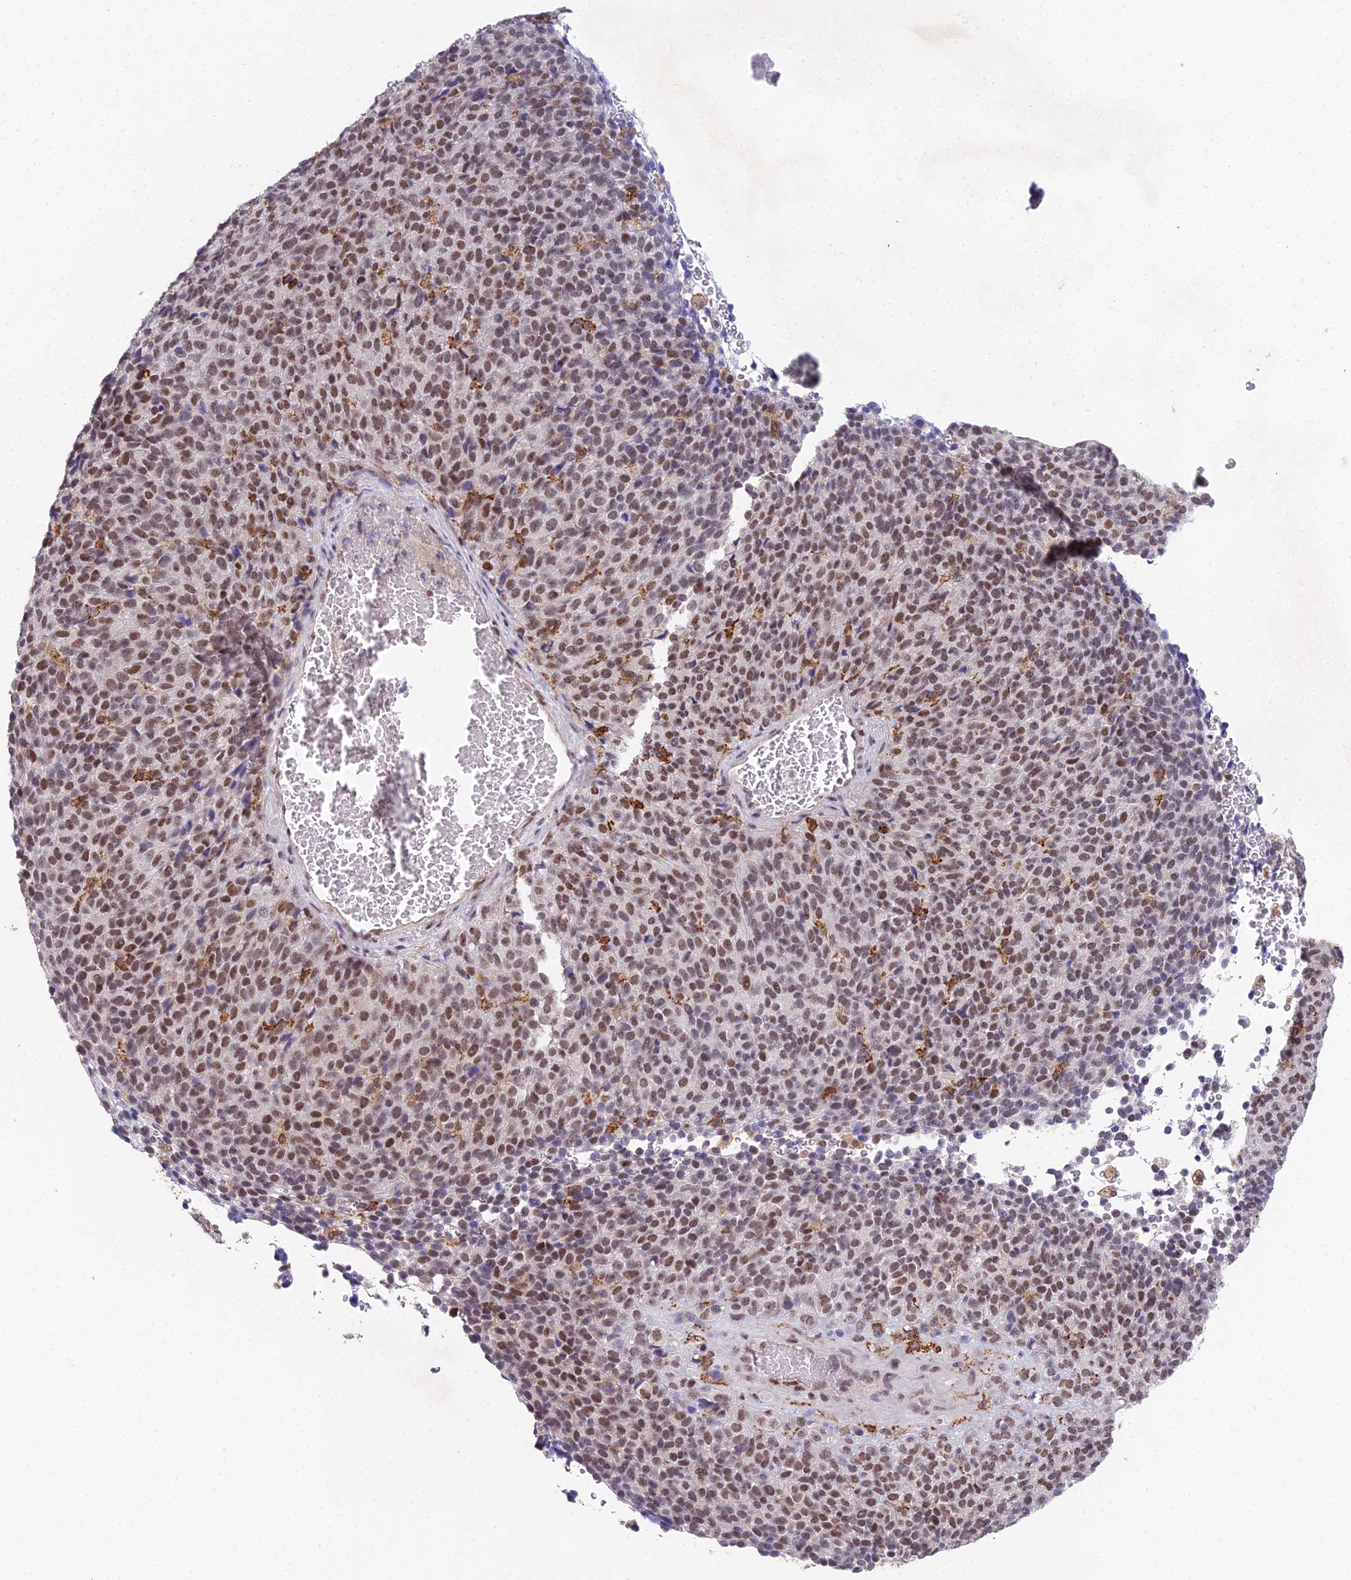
{"staining": {"intensity": "moderate", "quantity": ">75%", "location": "nuclear"}, "tissue": "melanoma", "cell_type": "Tumor cells", "image_type": "cancer", "snomed": [{"axis": "morphology", "description": "Malignant melanoma, Metastatic site"}, {"axis": "topography", "description": "Brain"}], "caption": "Protein staining of melanoma tissue shows moderate nuclear positivity in about >75% of tumor cells.", "gene": "ABHD17A", "patient": {"sex": "female", "age": 56}}